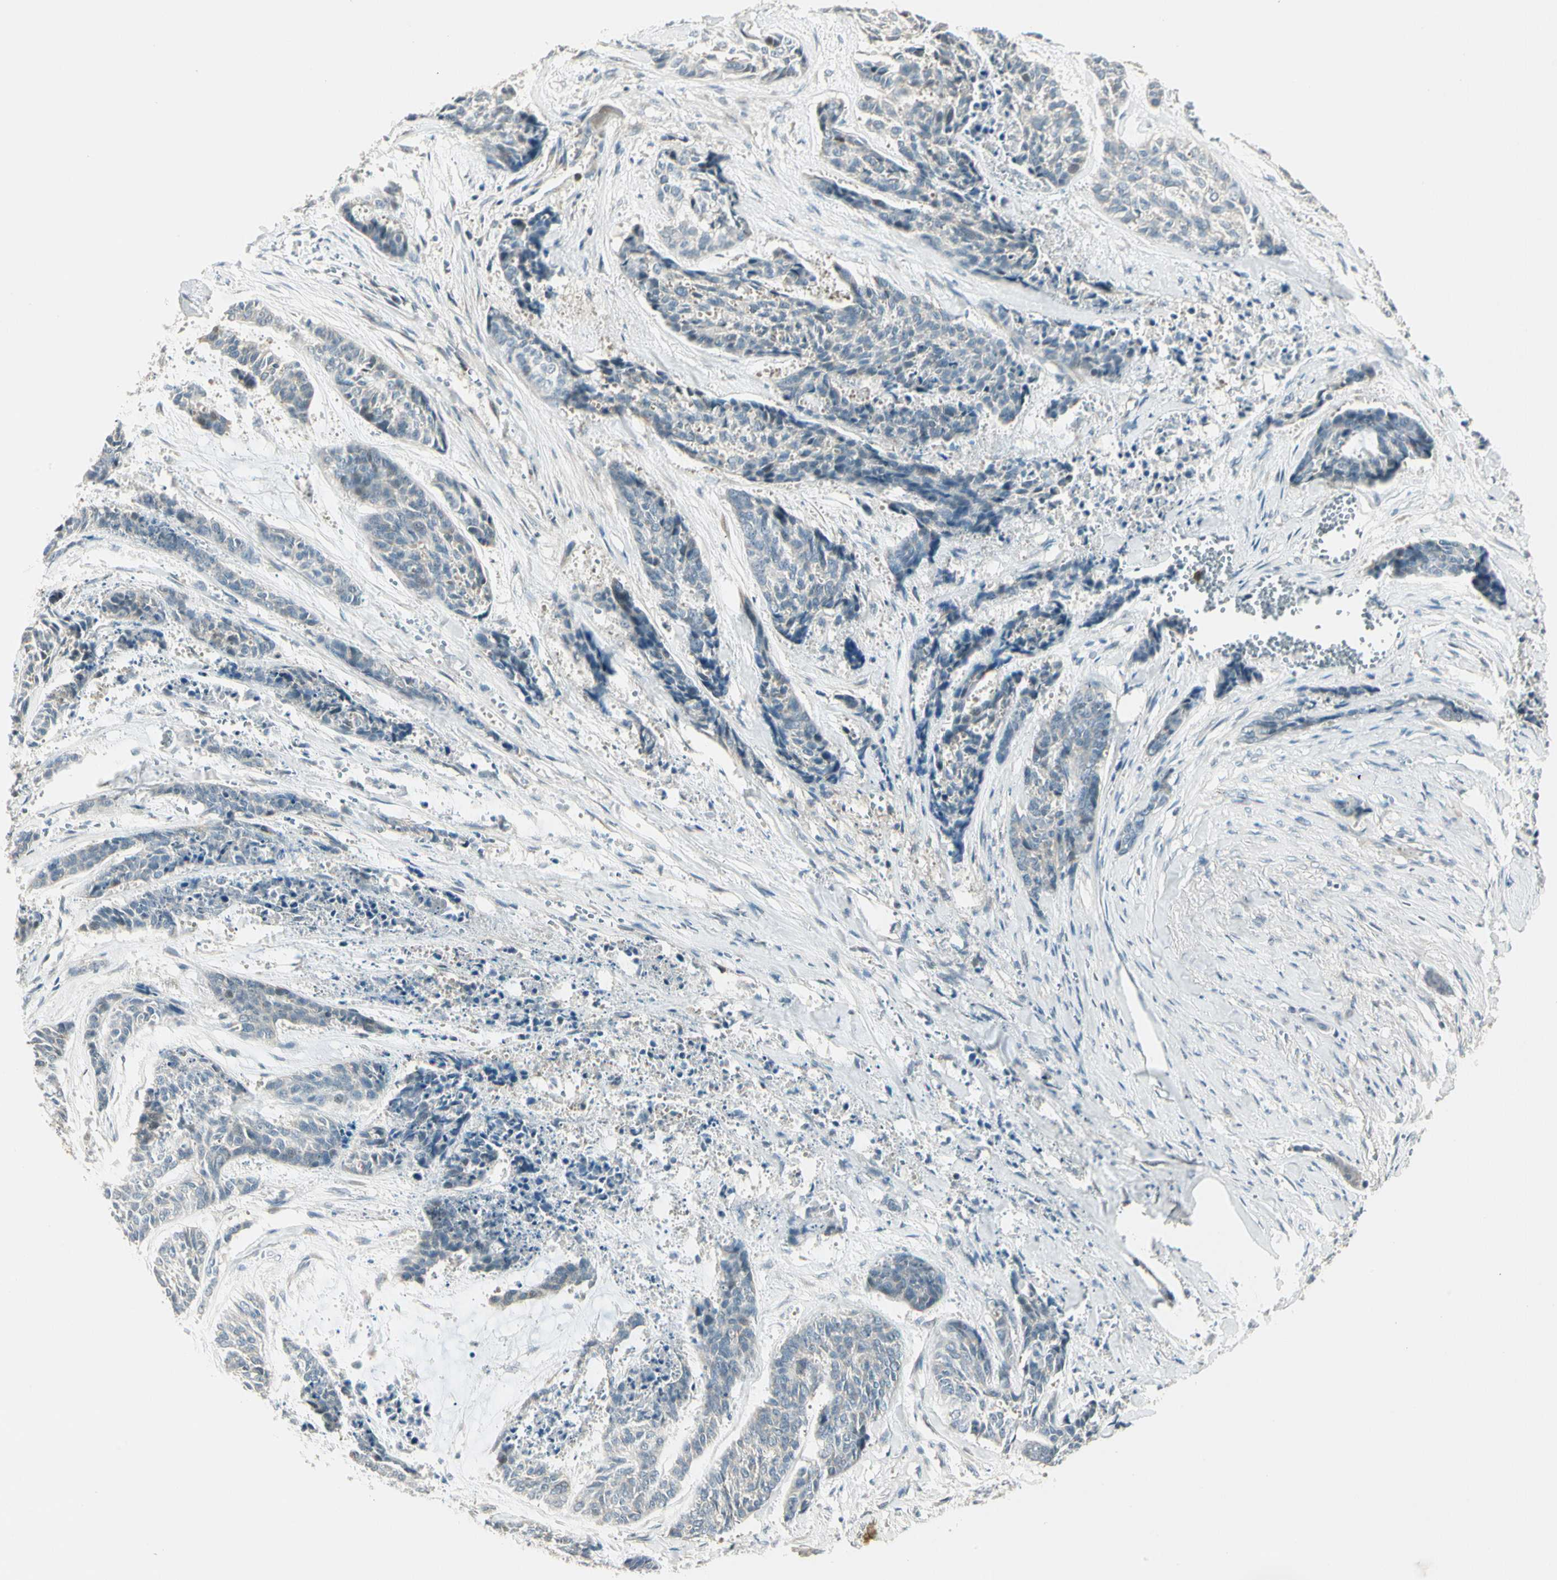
{"staining": {"intensity": "negative", "quantity": "none", "location": "none"}, "tissue": "skin cancer", "cell_type": "Tumor cells", "image_type": "cancer", "snomed": [{"axis": "morphology", "description": "Basal cell carcinoma"}, {"axis": "topography", "description": "Skin"}], "caption": "Basal cell carcinoma (skin) stained for a protein using immunohistochemistry exhibits no positivity tumor cells.", "gene": "PCDHB15", "patient": {"sex": "female", "age": 64}}